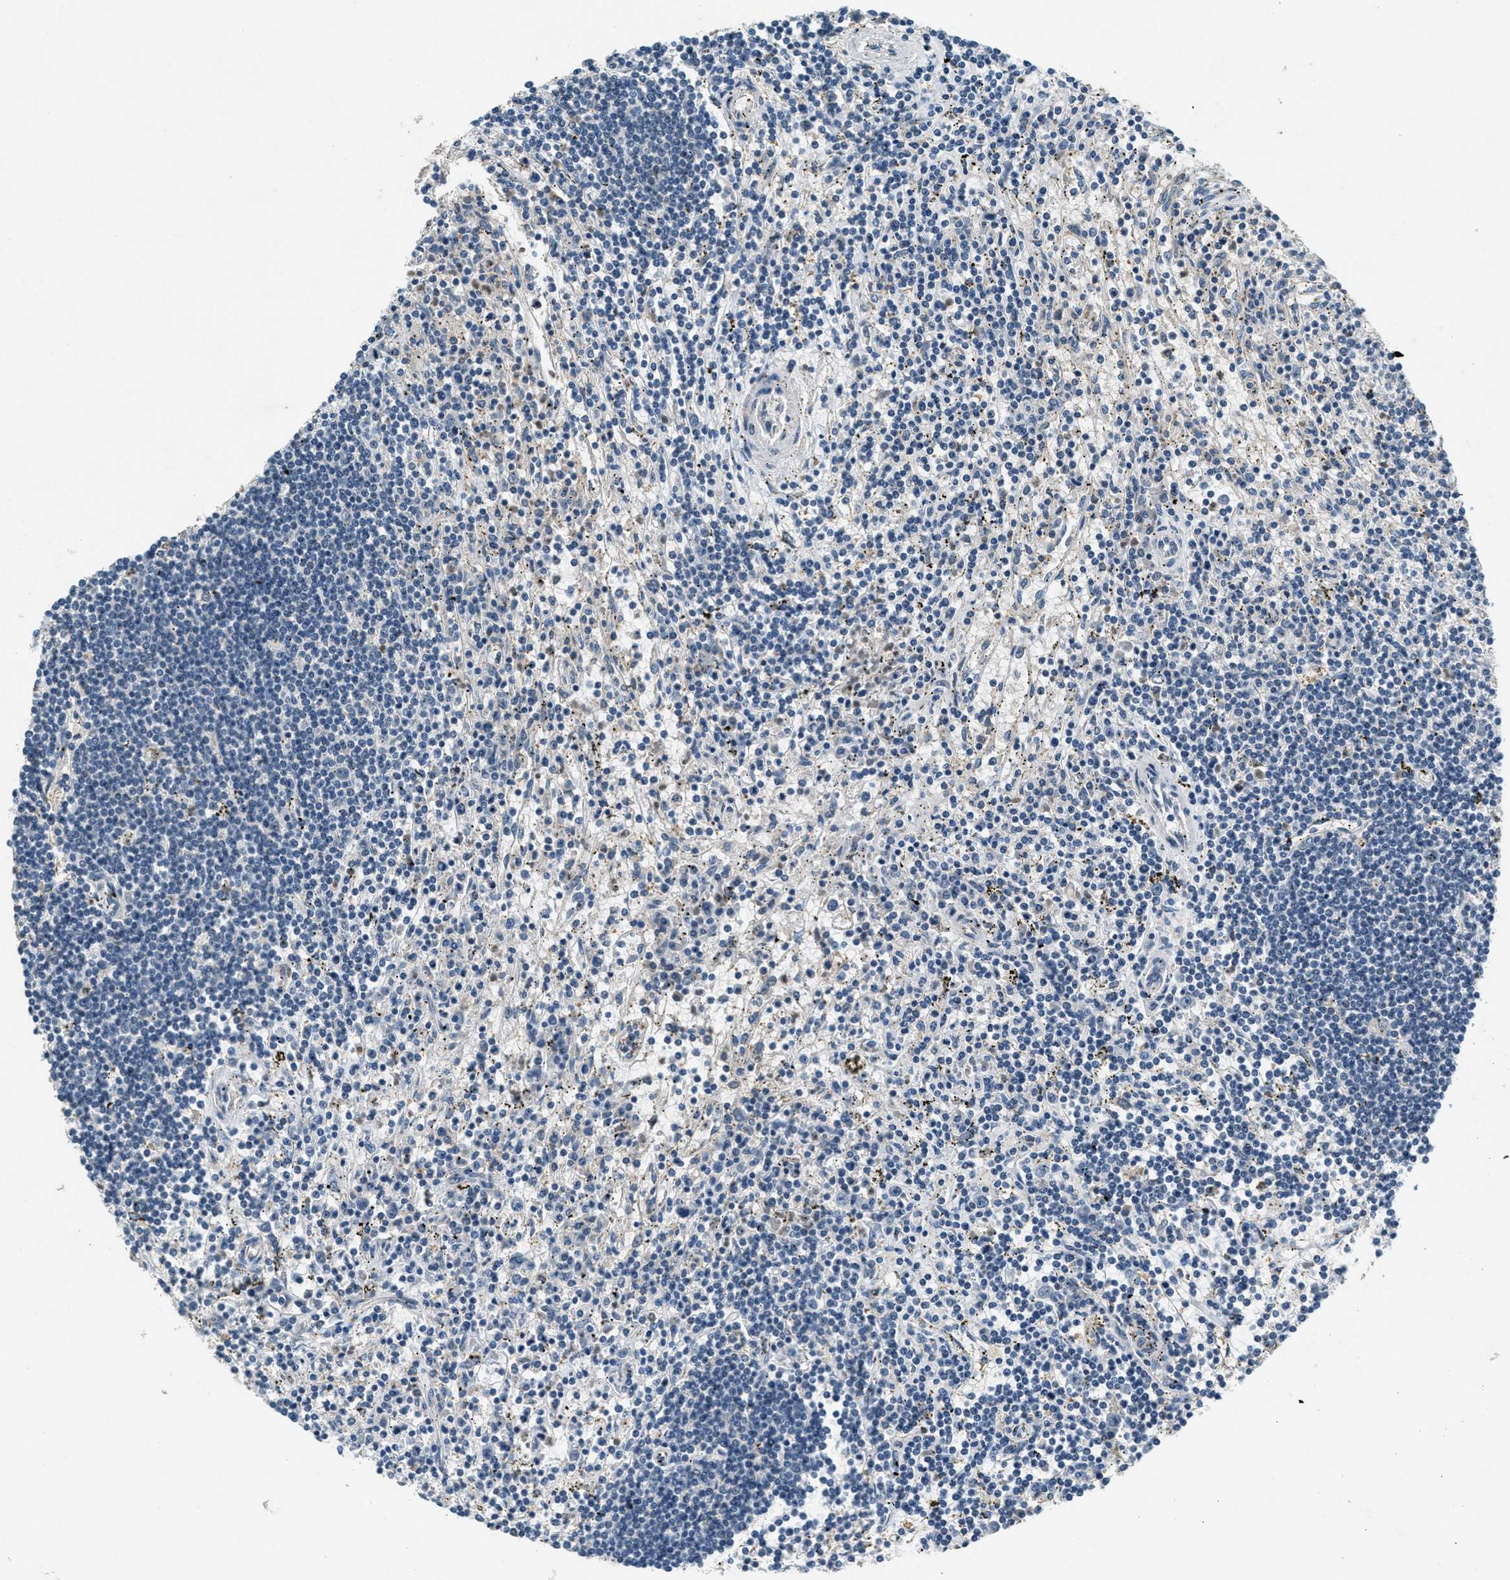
{"staining": {"intensity": "negative", "quantity": "none", "location": "none"}, "tissue": "lymphoma", "cell_type": "Tumor cells", "image_type": "cancer", "snomed": [{"axis": "morphology", "description": "Malignant lymphoma, non-Hodgkin's type, Low grade"}, {"axis": "topography", "description": "Spleen"}], "caption": "High magnification brightfield microscopy of lymphoma stained with DAB (3,3'-diaminobenzidine) (brown) and counterstained with hematoxylin (blue): tumor cells show no significant staining.", "gene": "RAB3D", "patient": {"sex": "male", "age": 76}}